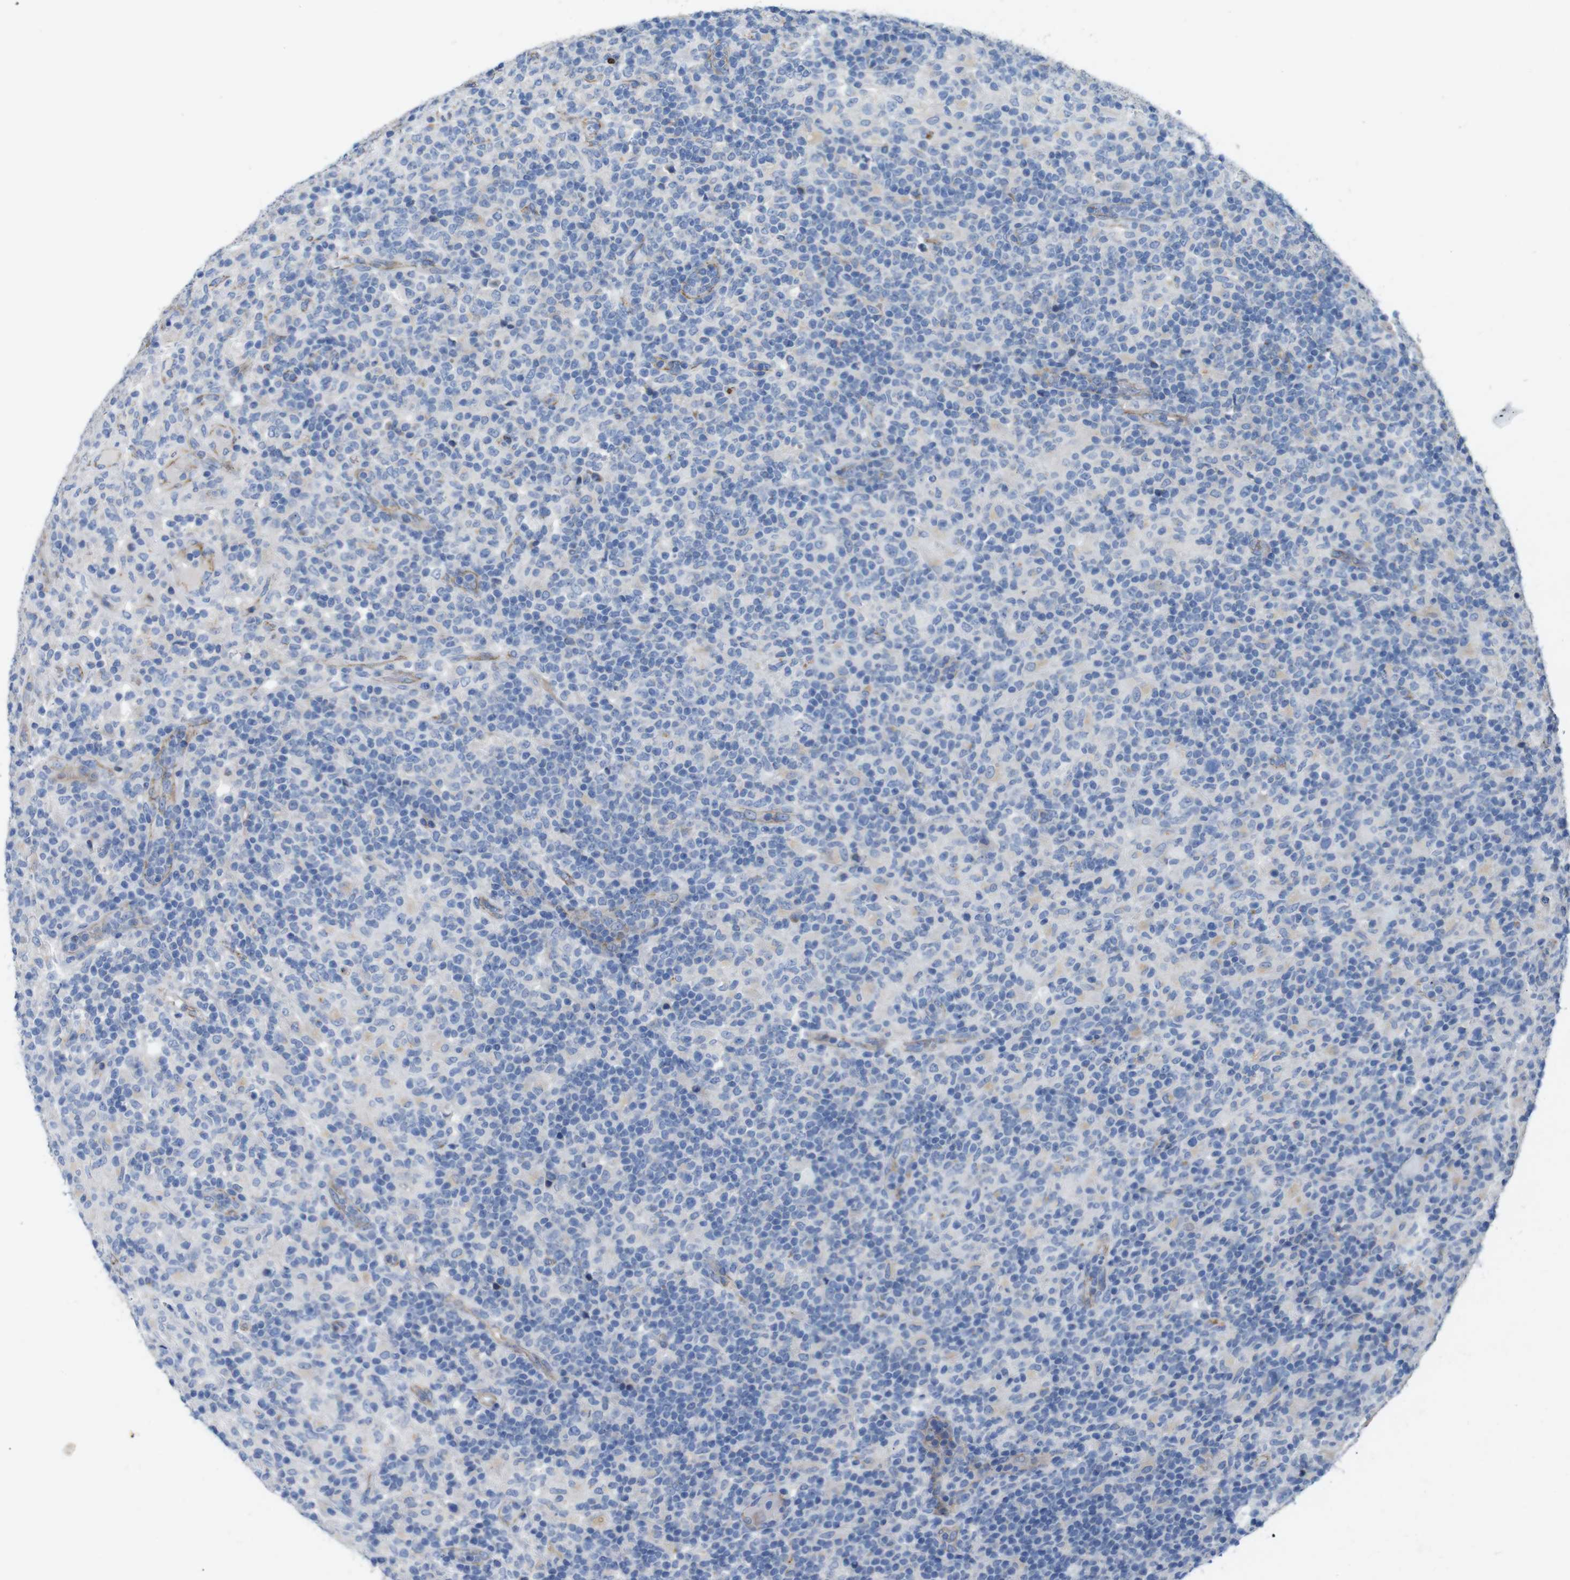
{"staining": {"intensity": "negative", "quantity": "none", "location": "none"}, "tissue": "lymphoma", "cell_type": "Tumor cells", "image_type": "cancer", "snomed": [{"axis": "morphology", "description": "Hodgkin's disease, NOS"}, {"axis": "topography", "description": "Lymph node"}], "caption": "DAB immunohistochemical staining of lymphoma displays no significant positivity in tumor cells.", "gene": "NHLRC3", "patient": {"sex": "male", "age": 70}}